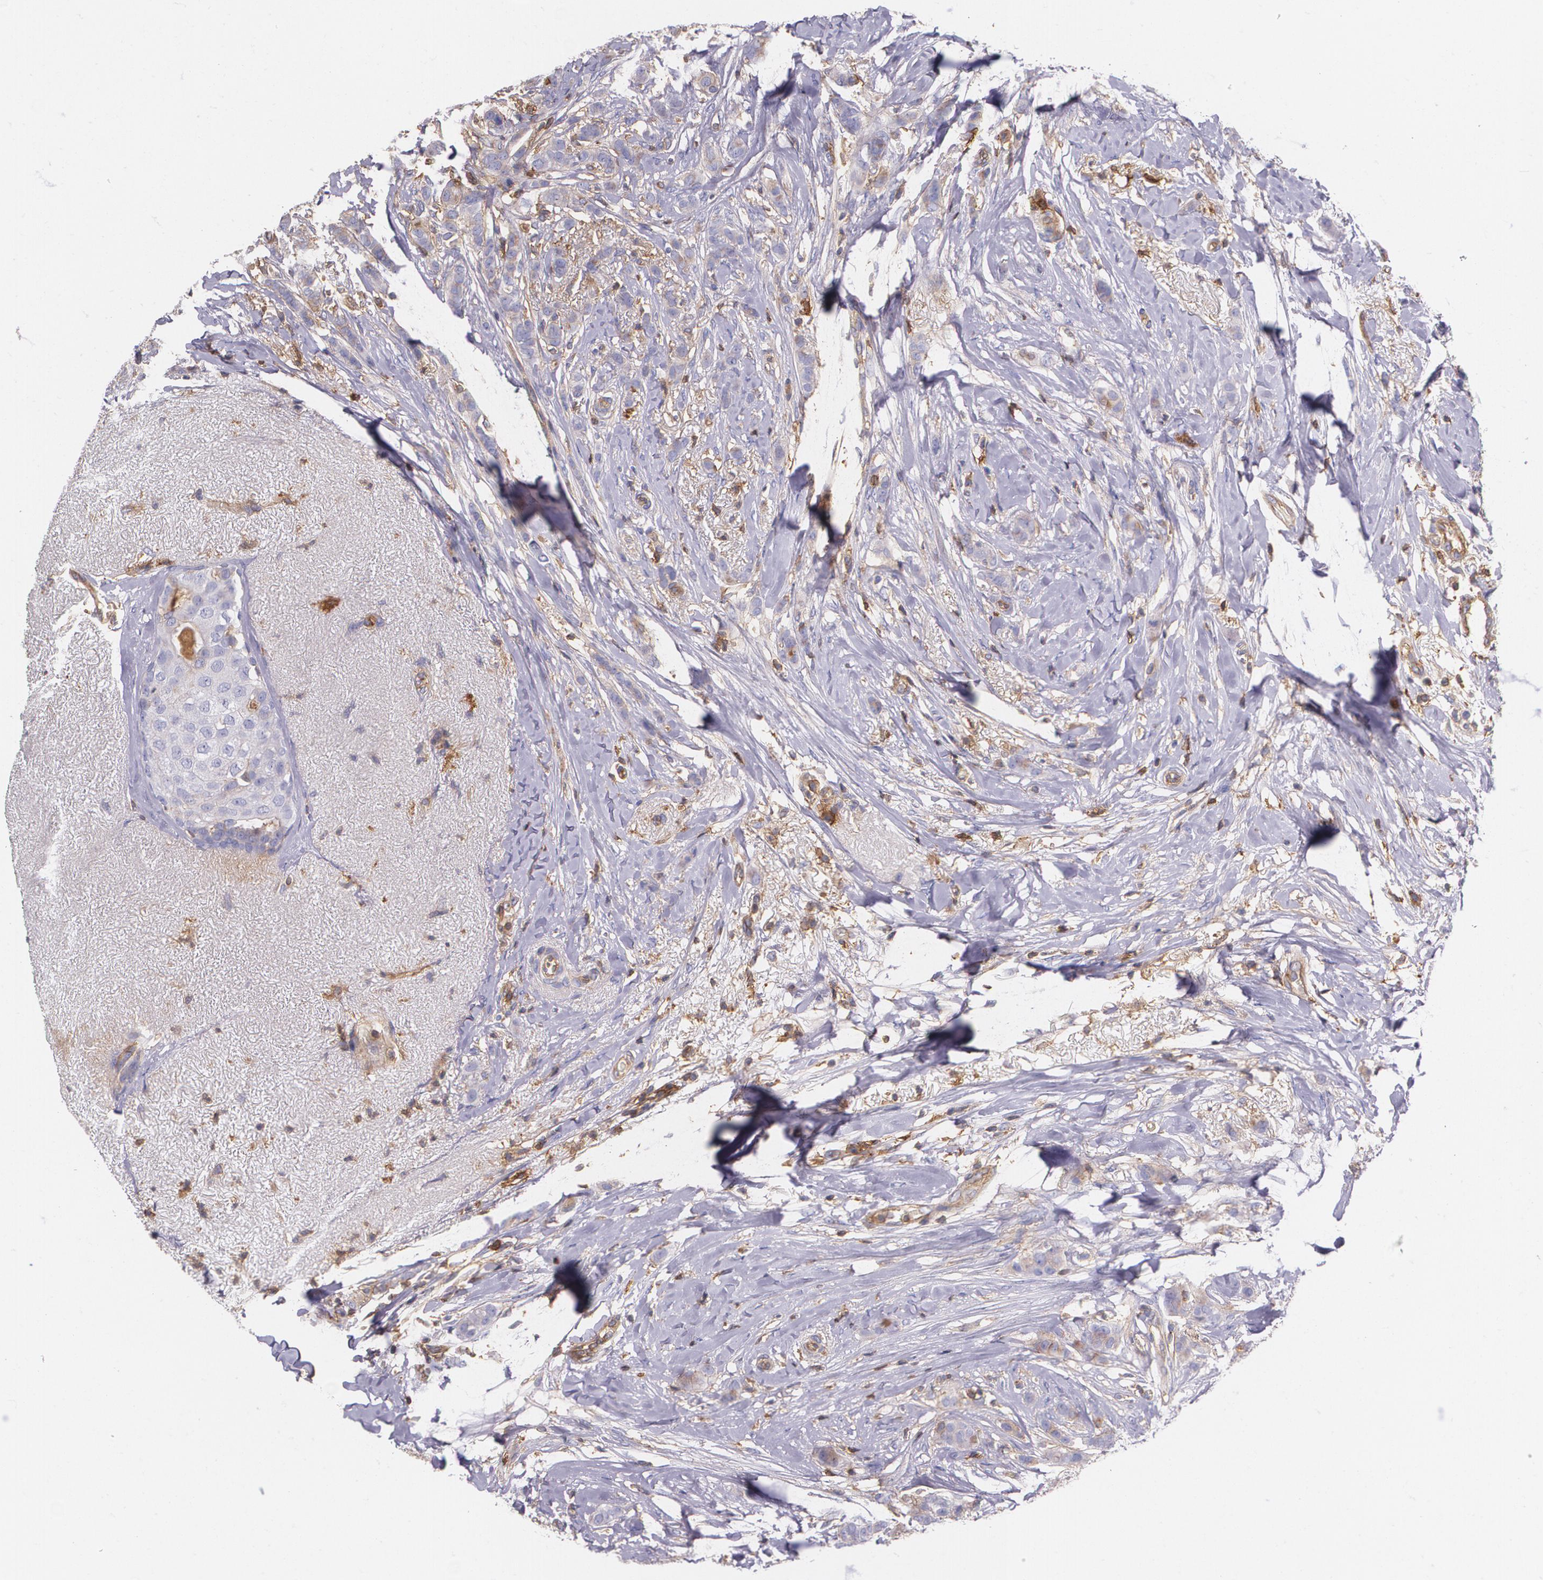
{"staining": {"intensity": "weak", "quantity": "<25%", "location": "cytoplasmic/membranous"}, "tissue": "breast cancer", "cell_type": "Tumor cells", "image_type": "cancer", "snomed": [{"axis": "morphology", "description": "Lobular carcinoma"}, {"axis": "topography", "description": "Breast"}], "caption": "Immunohistochemical staining of lobular carcinoma (breast) shows no significant expression in tumor cells.", "gene": "B2M", "patient": {"sex": "female", "age": 55}}